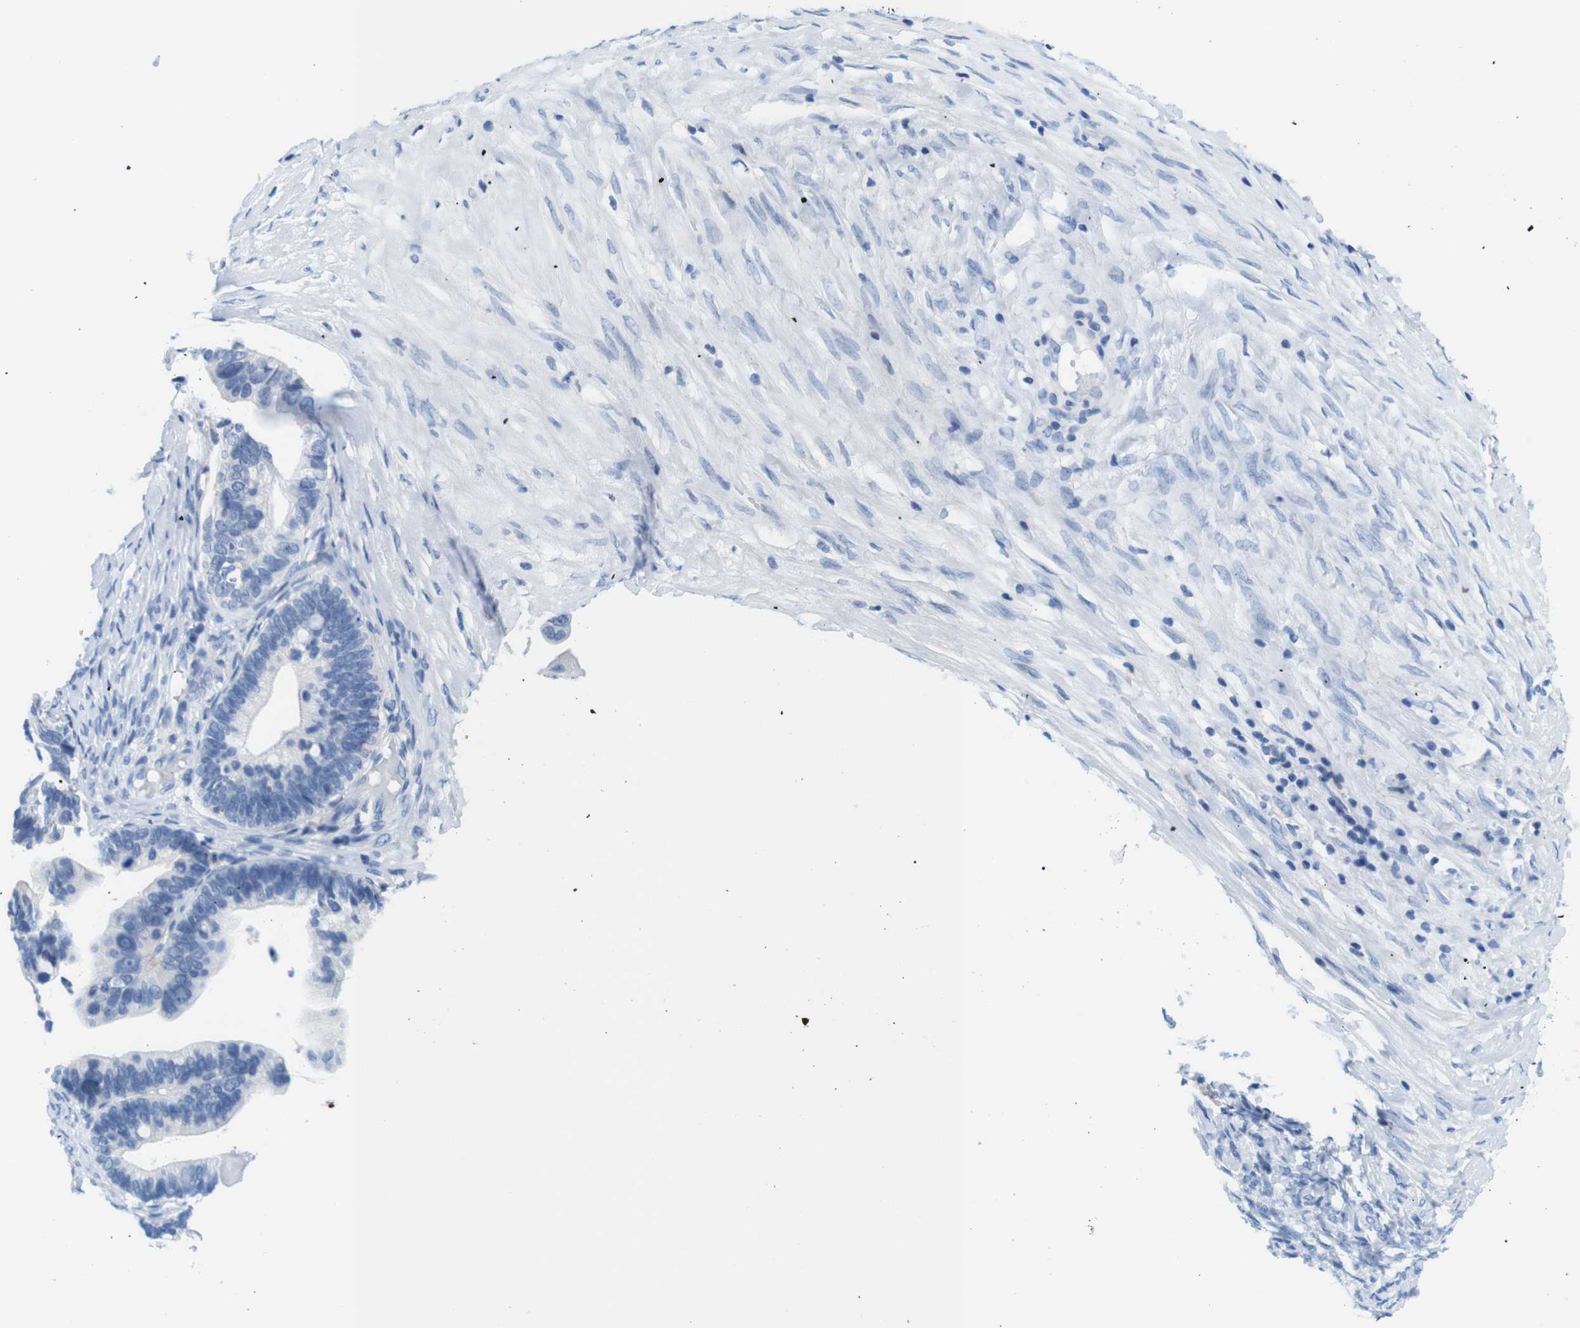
{"staining": {"intensity": "negative", "quantity": "none", "location": "none"}, "tissue": "ovarian cancer", "cell_type": "Tumor cells", "image_type": "cancer", "snomed": [{"axis": "morphology", "description": "Cystadenocarcinoma, serous, NOS"}, {"axis": "topography", "description": "Ovary"}], "caption": "Tumor cells show no significant protein positivity in ovarian serous cystadenocarcinoma.", "gene": "CD300C", "patient": {"sex": "female", "age": 56}}